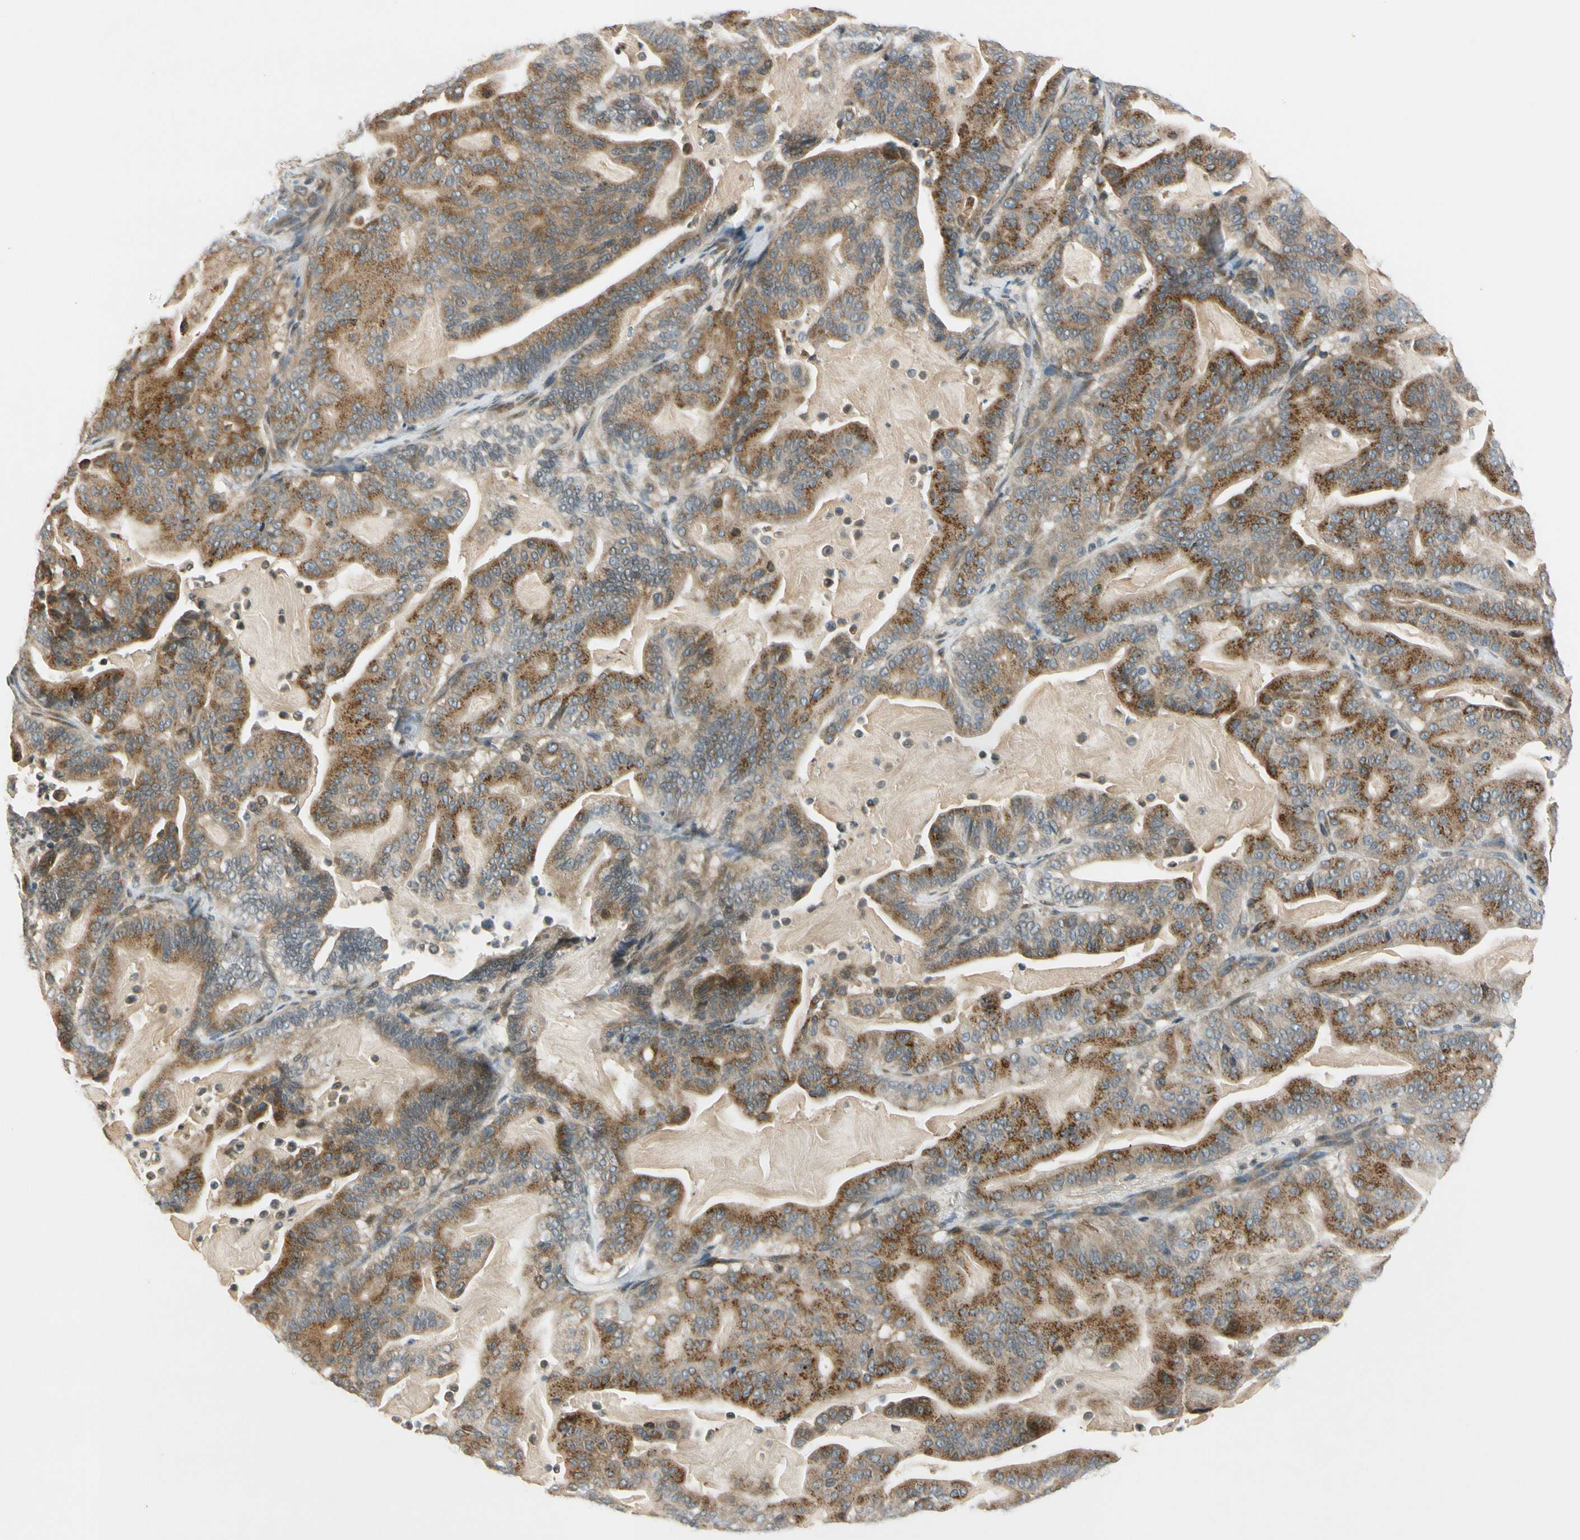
{"staining": {"intensity": "strong", "quantity": ">75%", "location": "cytoplasmic/membranous"}, "tissue": "pancreatic cancer", "cell_type": "Tumor cells", "image_type": "cancer", "snomed": [{"axis": "morphology", "description": "Adenocarcinoma, NOS"}, {"axis": "topography", "description": "Pancreas"}], "caption": "Immunohistochemistry of pancreatic cancer (adenocarcinoma) shows high levels of strong cytoplasmic/membranous positivity in about >75% of tumor cells.", "gene": "RPS6KB2", "patient": {"sex": "male", "age": 63}}